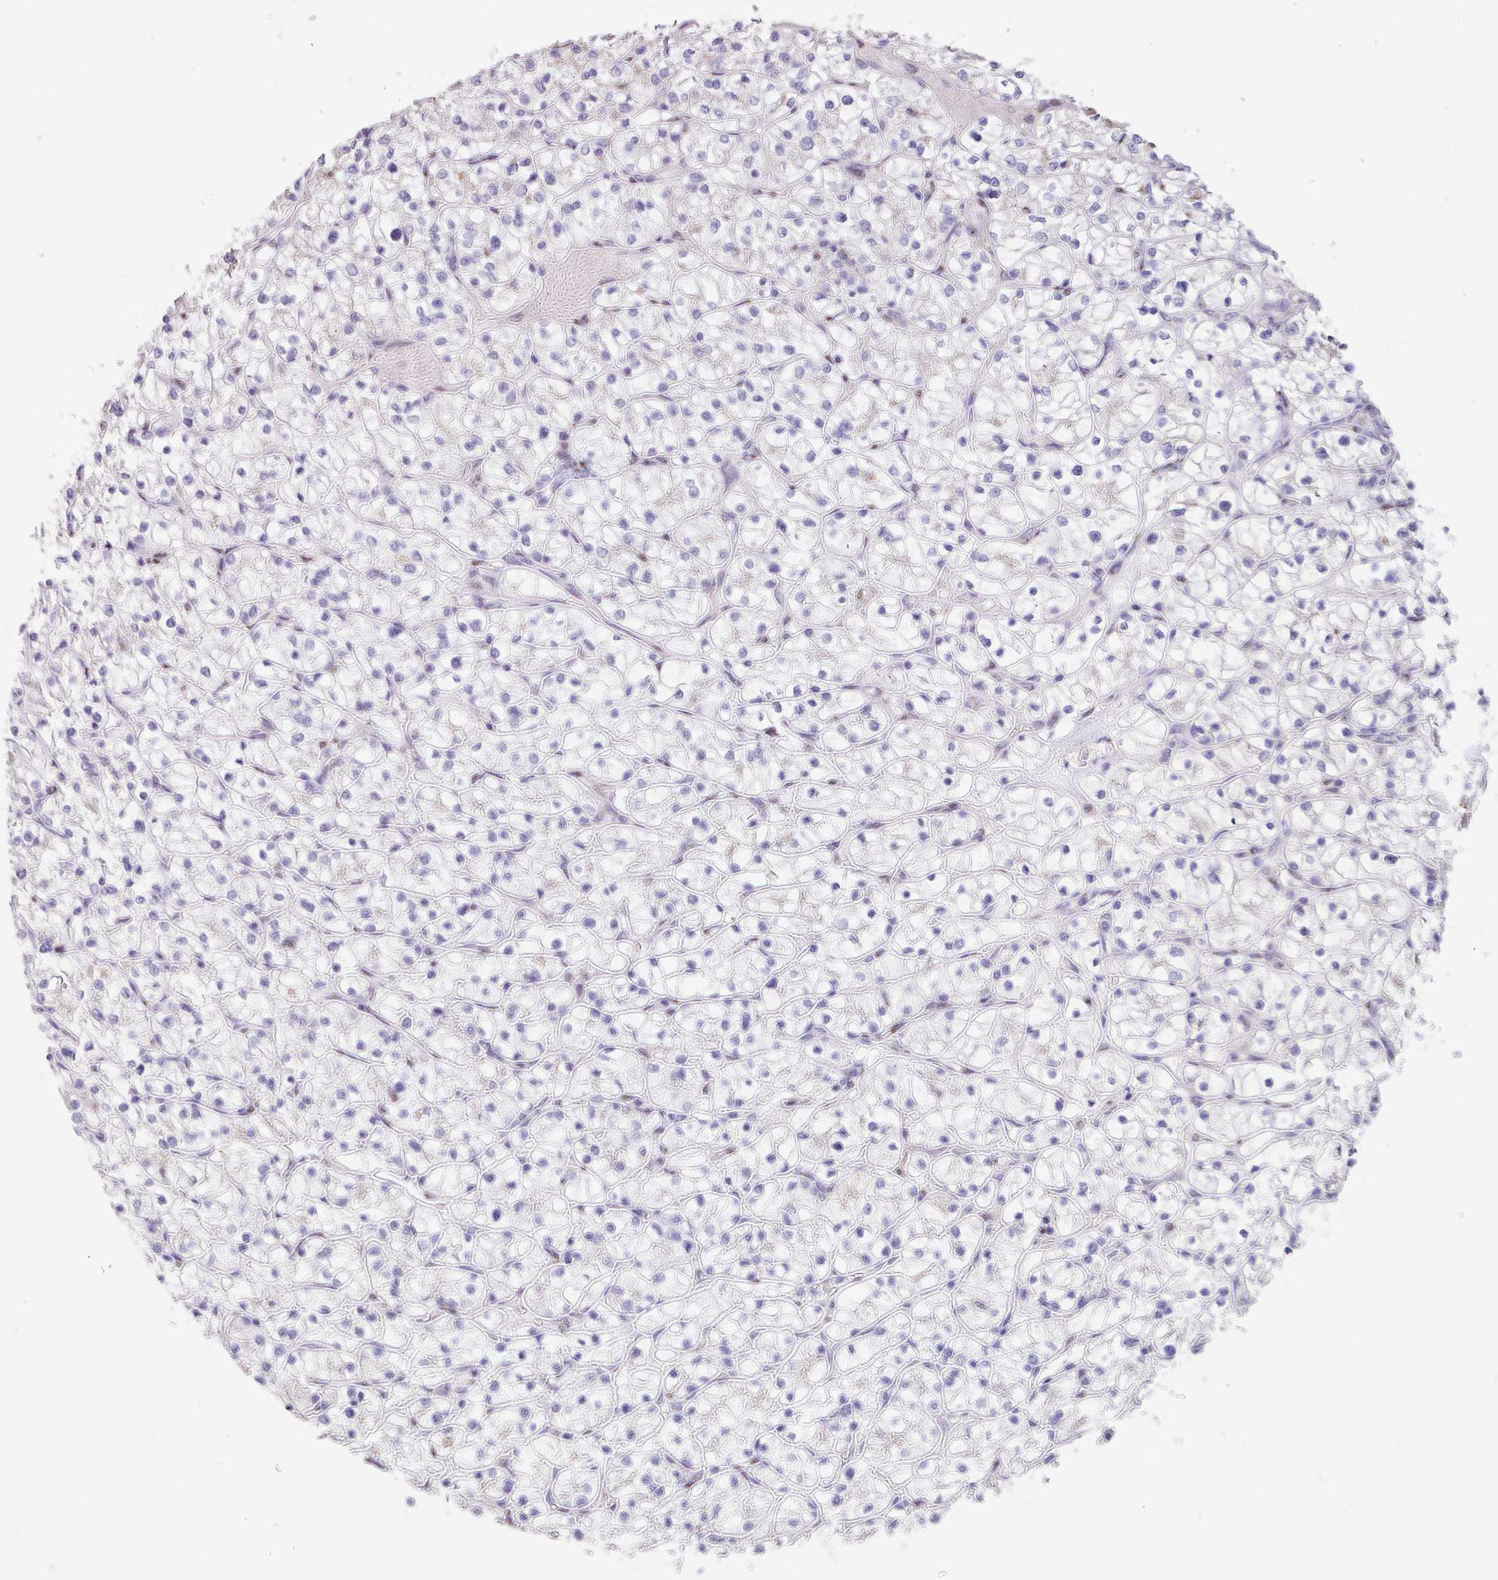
{"staining": {"intensity": "negative", "quantity": "none", "location": "none"}, "tissue": "renal cancer", "cell_type": "Tumor cells", "image_type": "cancer", "snomed": [{"axis": "morphology", "description": "Adenocarcinoma, NOS"}, {"axis": "topography", "description": "Kidney"}], "caption": "A histopathology image of human renal adenocarcinoma is negative for staining in tumor cells. (DAB immunohistochemistry (IHC), high magnification).", "gene": "ZG16", "patient": {"sex": "female", "age": 64}}